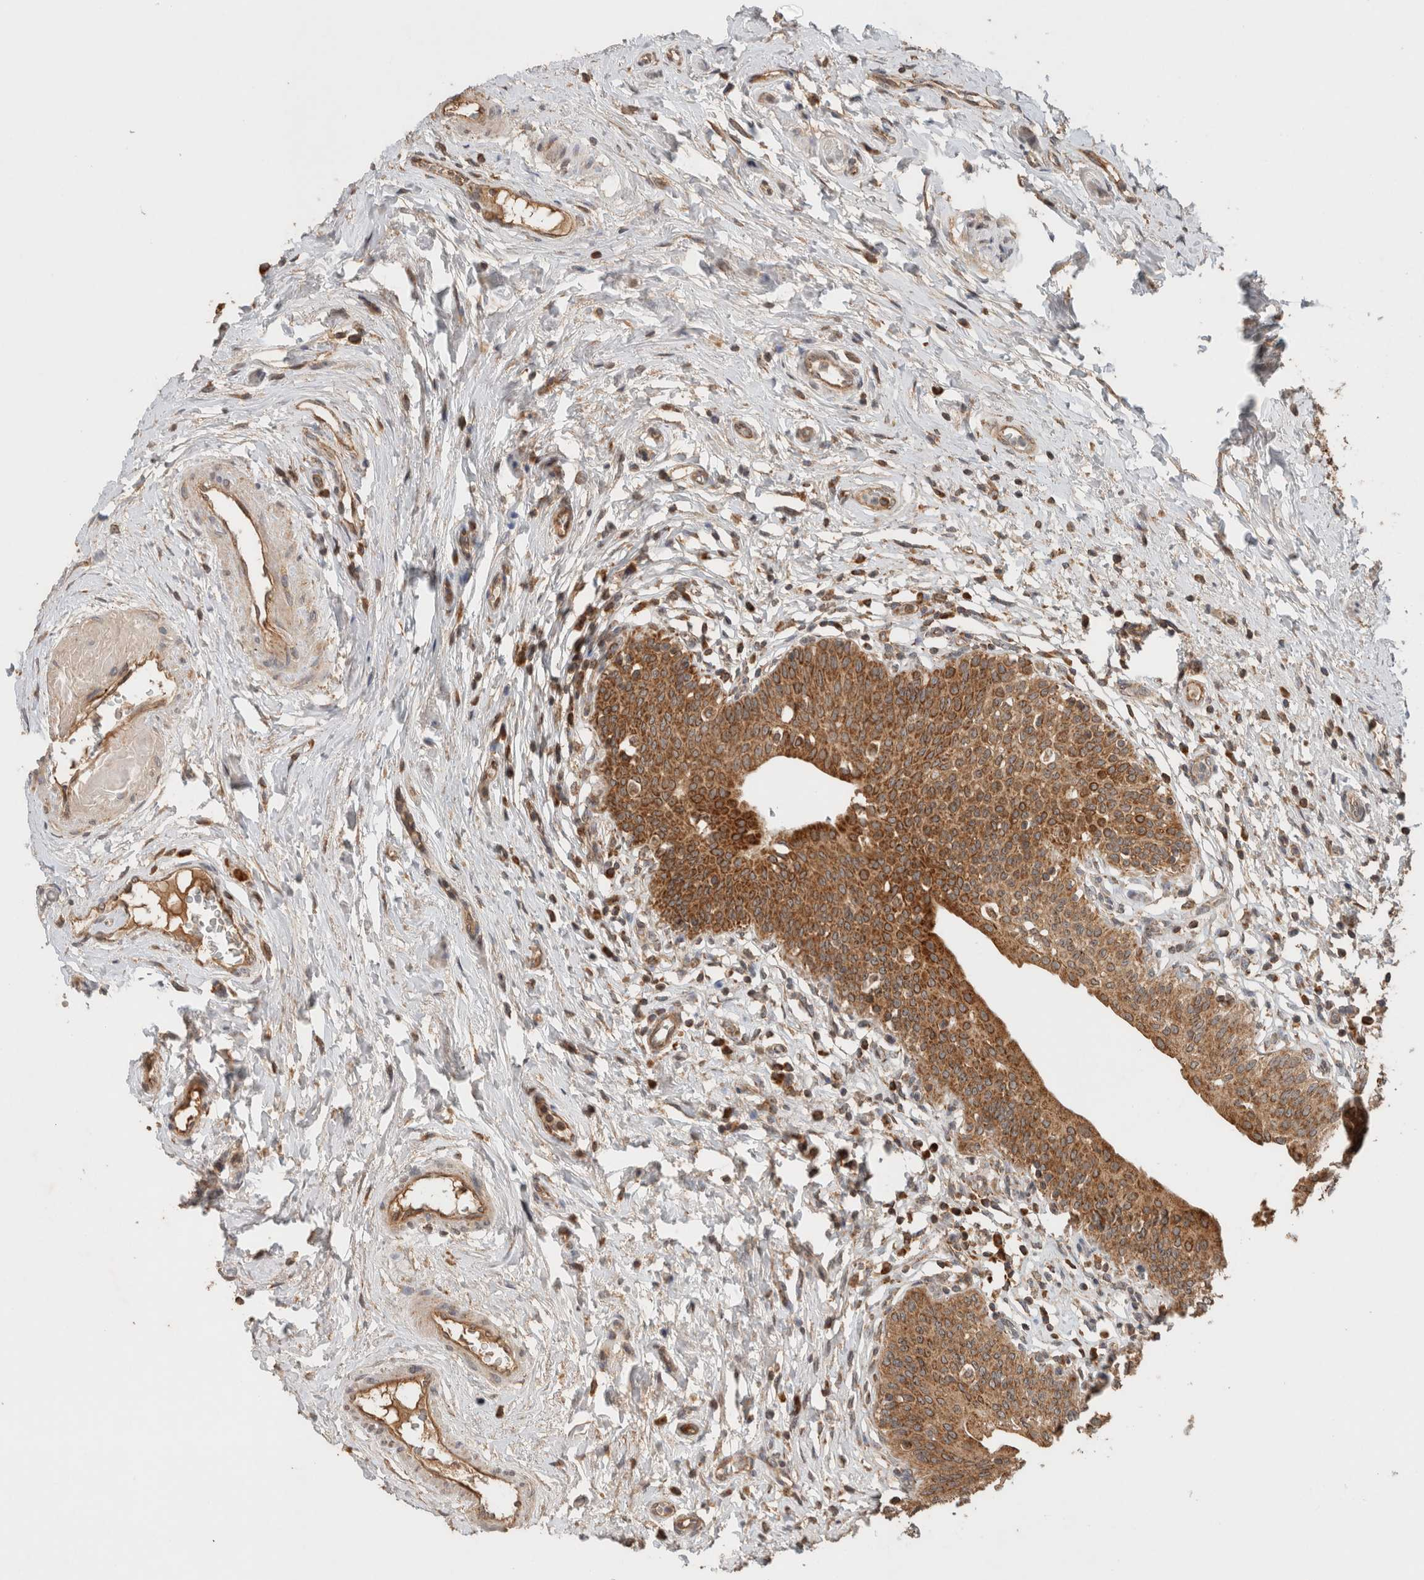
{"staining": {"intensity": "strong", "quantity": ">75%", "location": "cytoplasmic/membranous"}, "tissue": "urinary bladder", "cell_type": "Urothelial cells", "image_type": "normal", "snomed": [{"axis": "morphology", "description": "Normal tissue, NOS"}, {"axis": "topography", "description": "Urinary bladder"}], "caption": "This is a micrograph of immunohistochemistry (IHC) staining of unremarkable urinary bladder, which shows strong positivity in the cytoplasmic/membranous of urothelial cells.", "gene": "EIF2B3", "patient": {"sex": "male", "age": 83}}